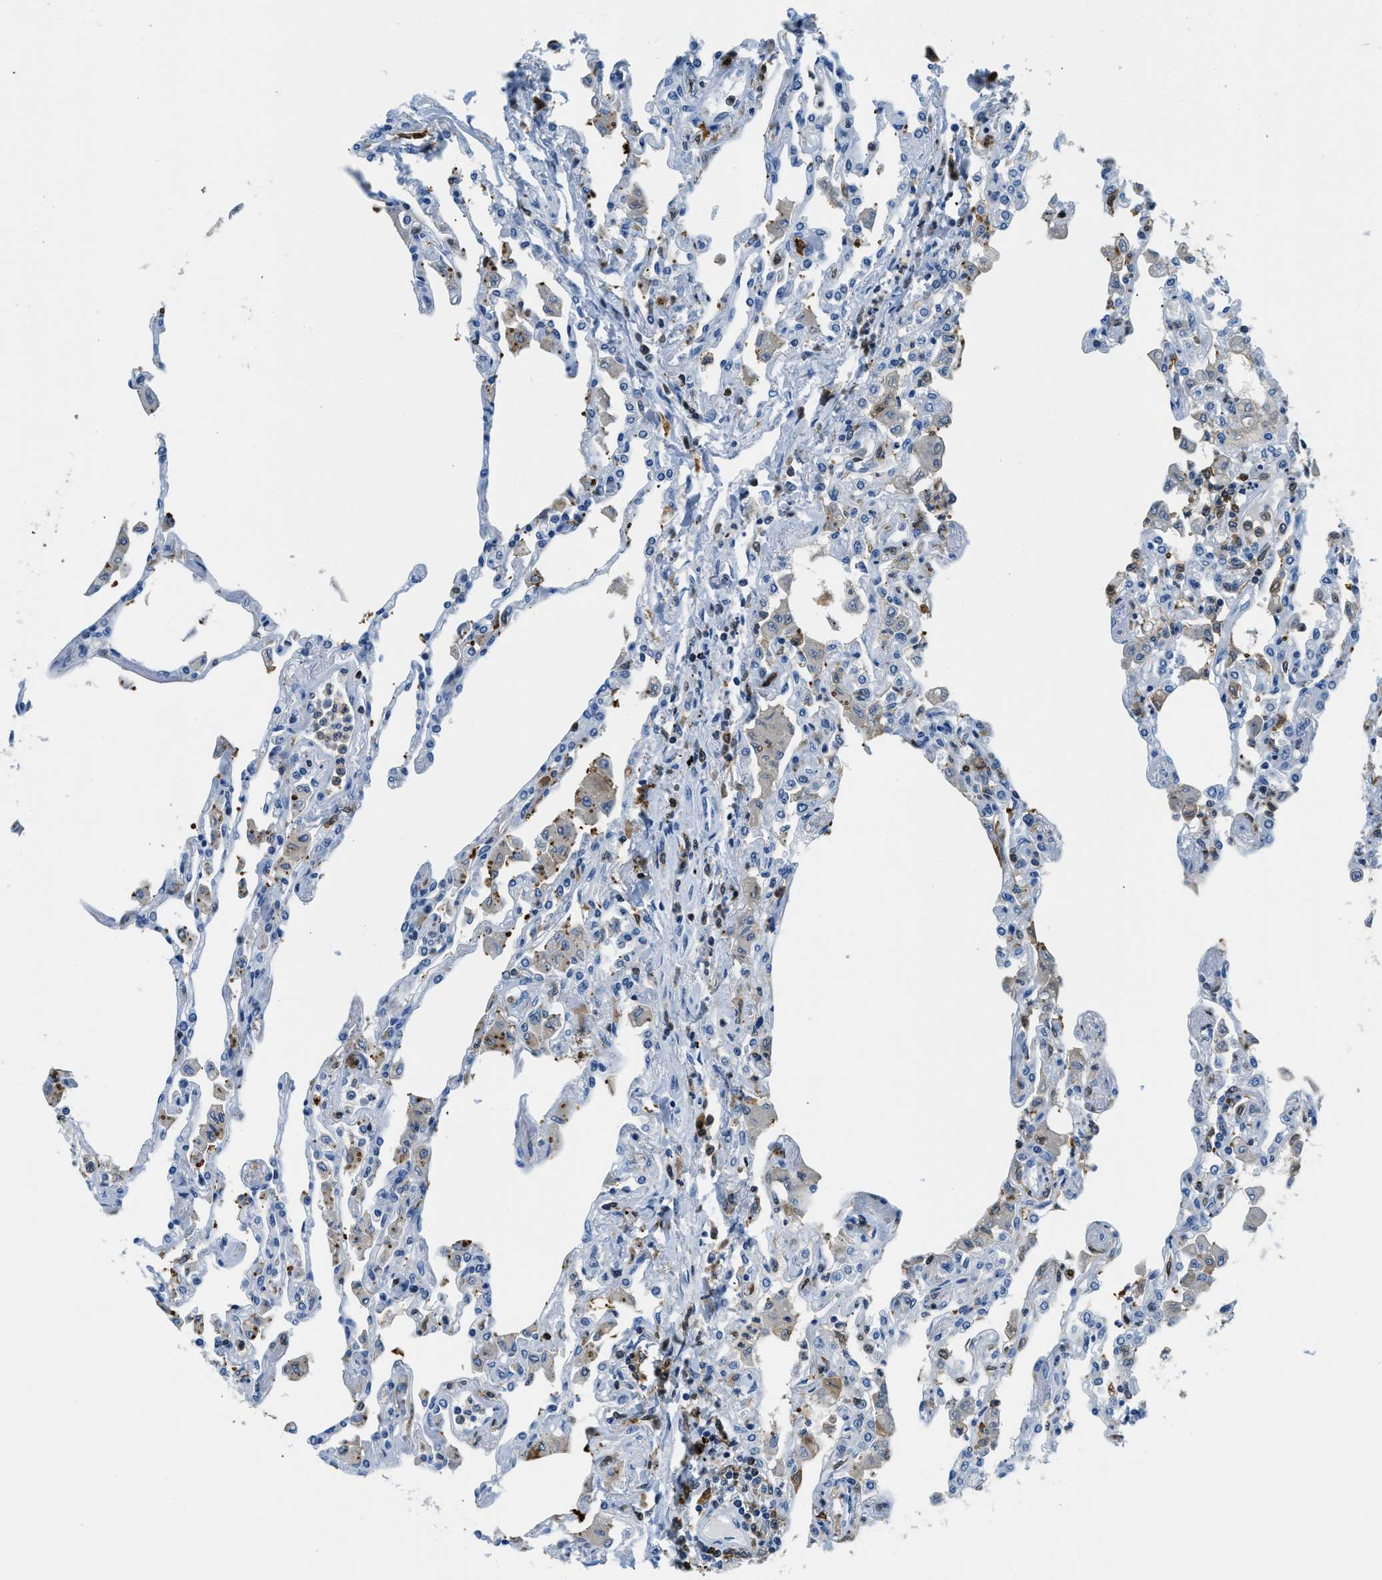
{"staining": {"intensity": "negative", "quantity": "none", "location": "none"}, "tissue": "lung", "cell_type": "Alveolar cells", "image_type": "normal", "snomed": [{"axis": "morphology", "description": "Normal tissue, NOS"}, {"axis": "topography", "description": "Bronchus"}, {"axis": "topography", "description": "Lung"}], "caption": "The image reveals no significant expression in alveolar cells of lung.", "gene": "CAPG", "patient": {"sex": "female", "age": 49}}